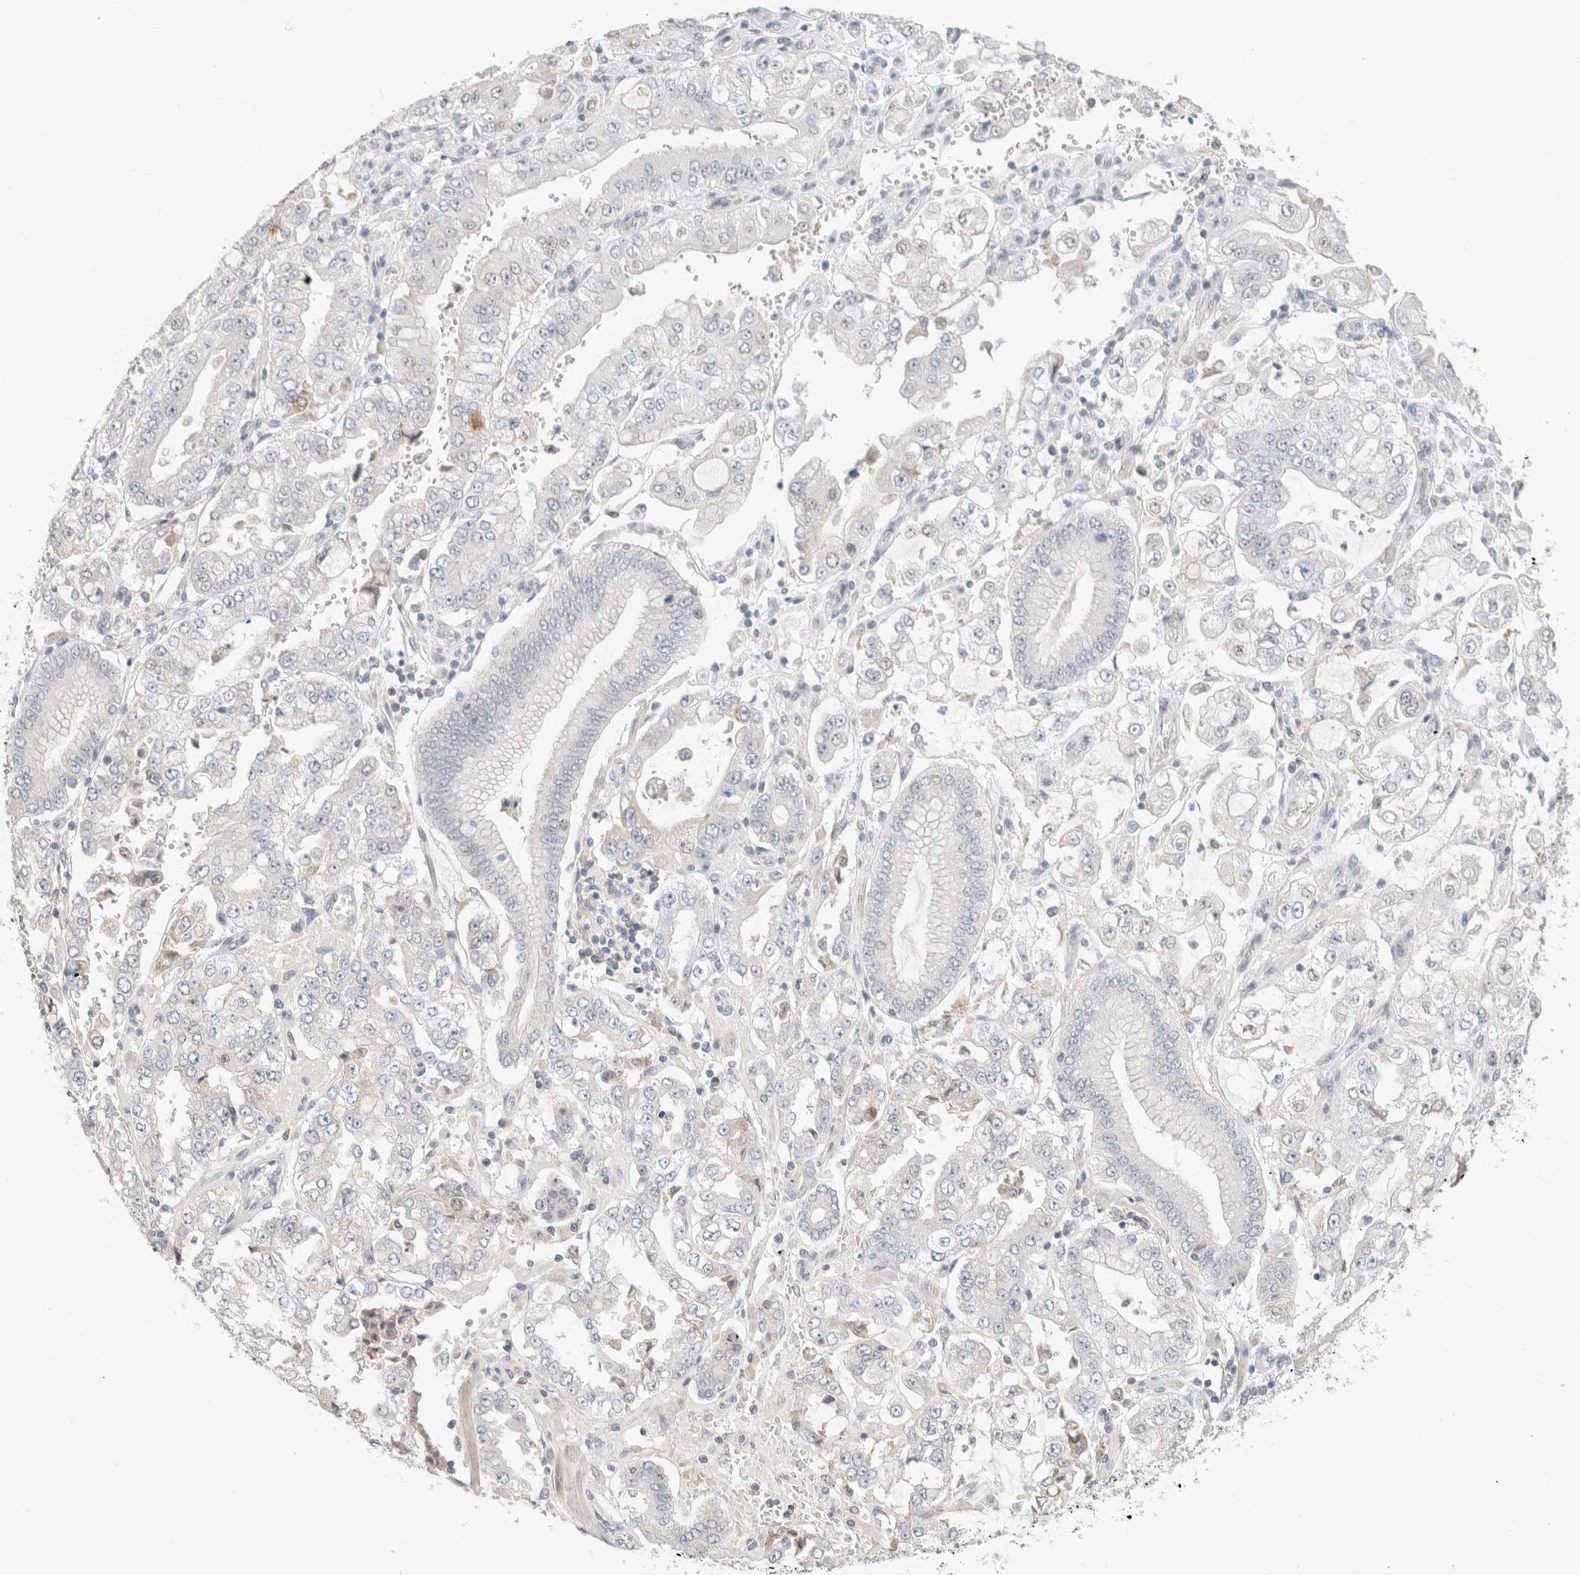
{"staining": {"intensity": "negative", "quantity": "none", "location": "none"}, "tissue": "stomach cancer", "cell_type": "Tumor cells", "image_type": "cancer", "snomed": [{"axis": "morphology", "description": "Adenocarcinoma, NOS"}, {"axis": "topography", "description": "Stomach"}], "caption": "Adenocarcinoma (stomach) was stained to show a protein in brown. There is no significant expression in tumor cells.", "gene": "MRM3", "patient": {"sex": "male", "age": 76}}